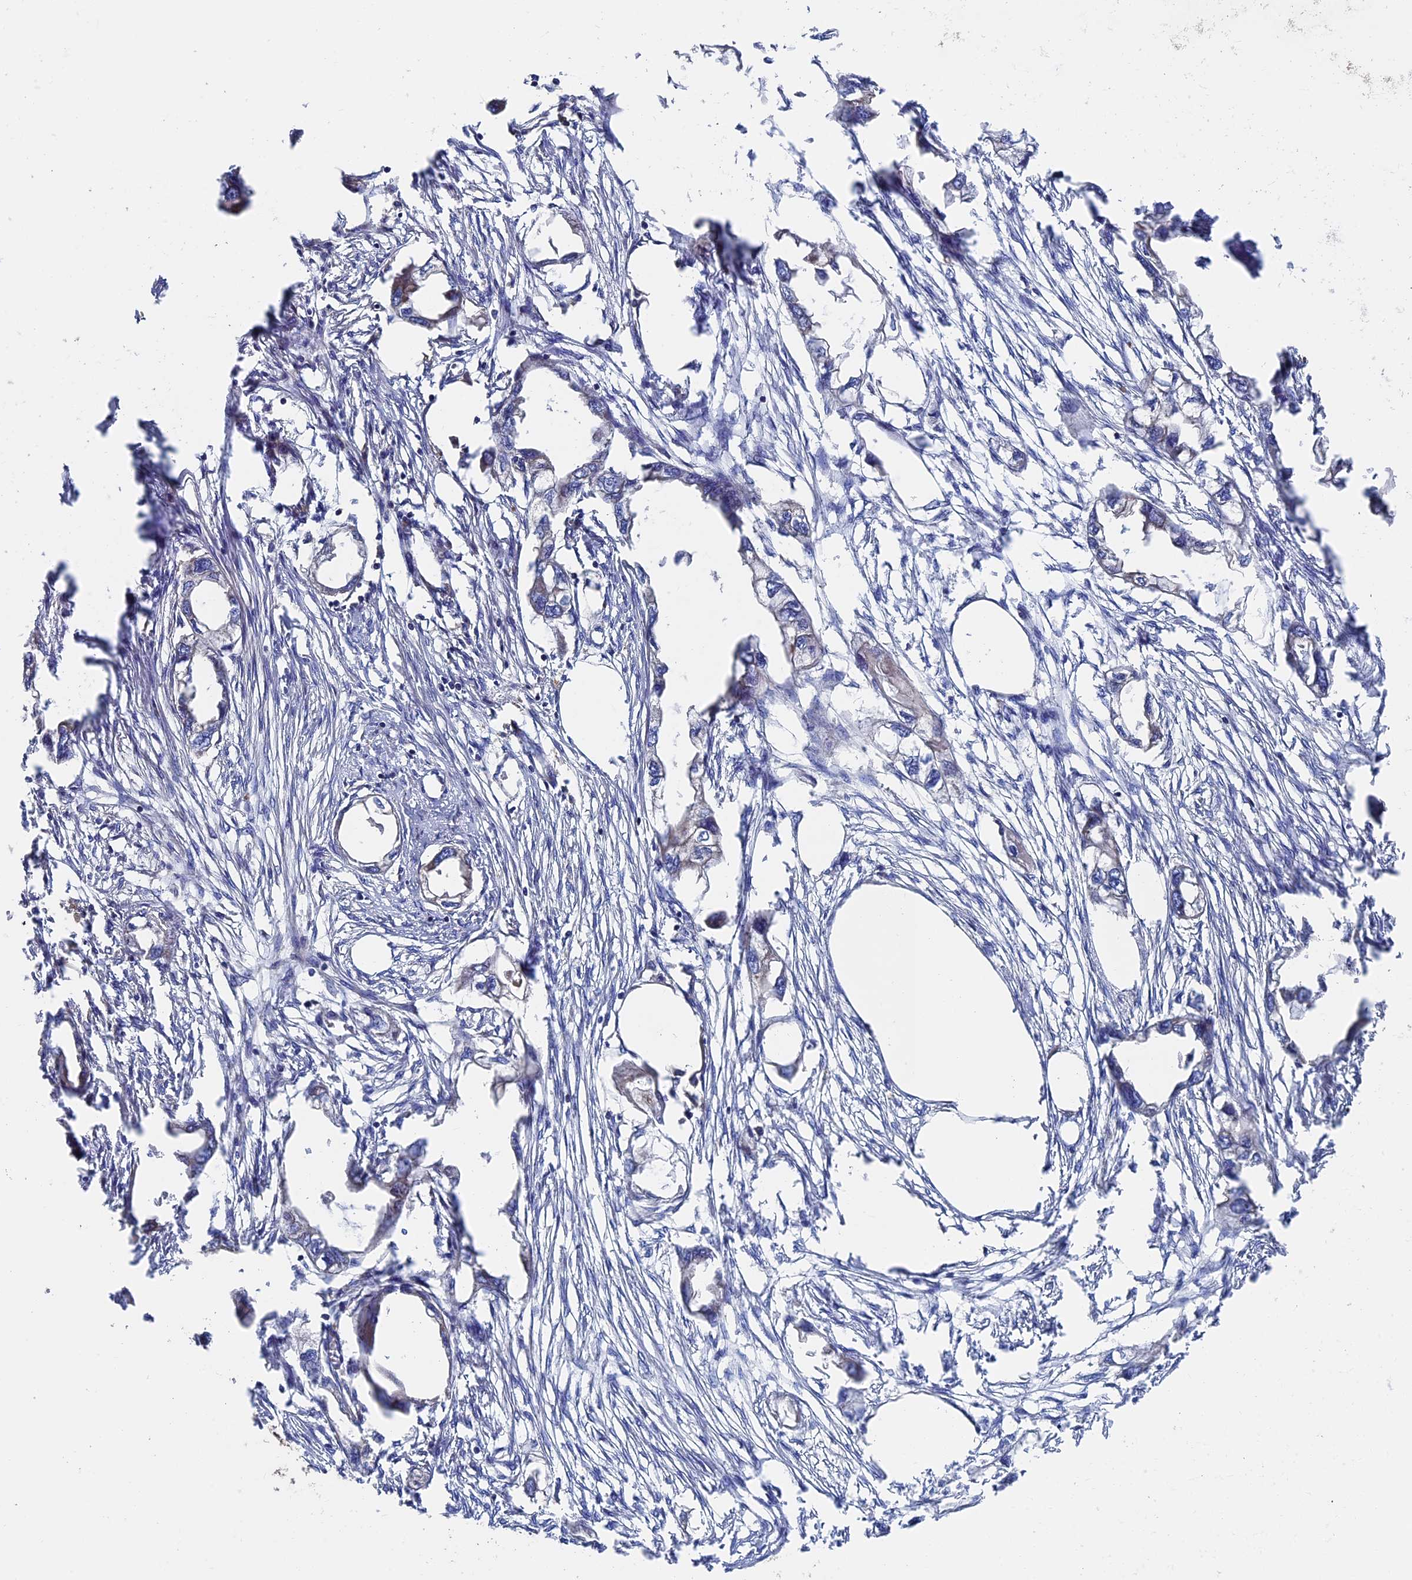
{"staining": {"intensity": "negative", "quantity": "none", "location": "none"}, "tissue": "endometrial cancer", "cell_type": "Tumor cells", "image_type": "cancer", "snomed": [{"axis": "morphology", "description": "Adenocarcinoma, NOS"}, {"axis": "morphology", "description": "Adenocarcinoma, metastatic, NOS"}, {"axis": "topography", "description": "Adipose tissue"}, {"axis": "topography", "description": "Endometrium"}], "caption": "This is an immunohistochemistry image of adenocarcinoma (endometrial). There is no positivity in tumor cells.", "gene": "DNAJC3", "patient": {"sex": "female", "age": 67}}